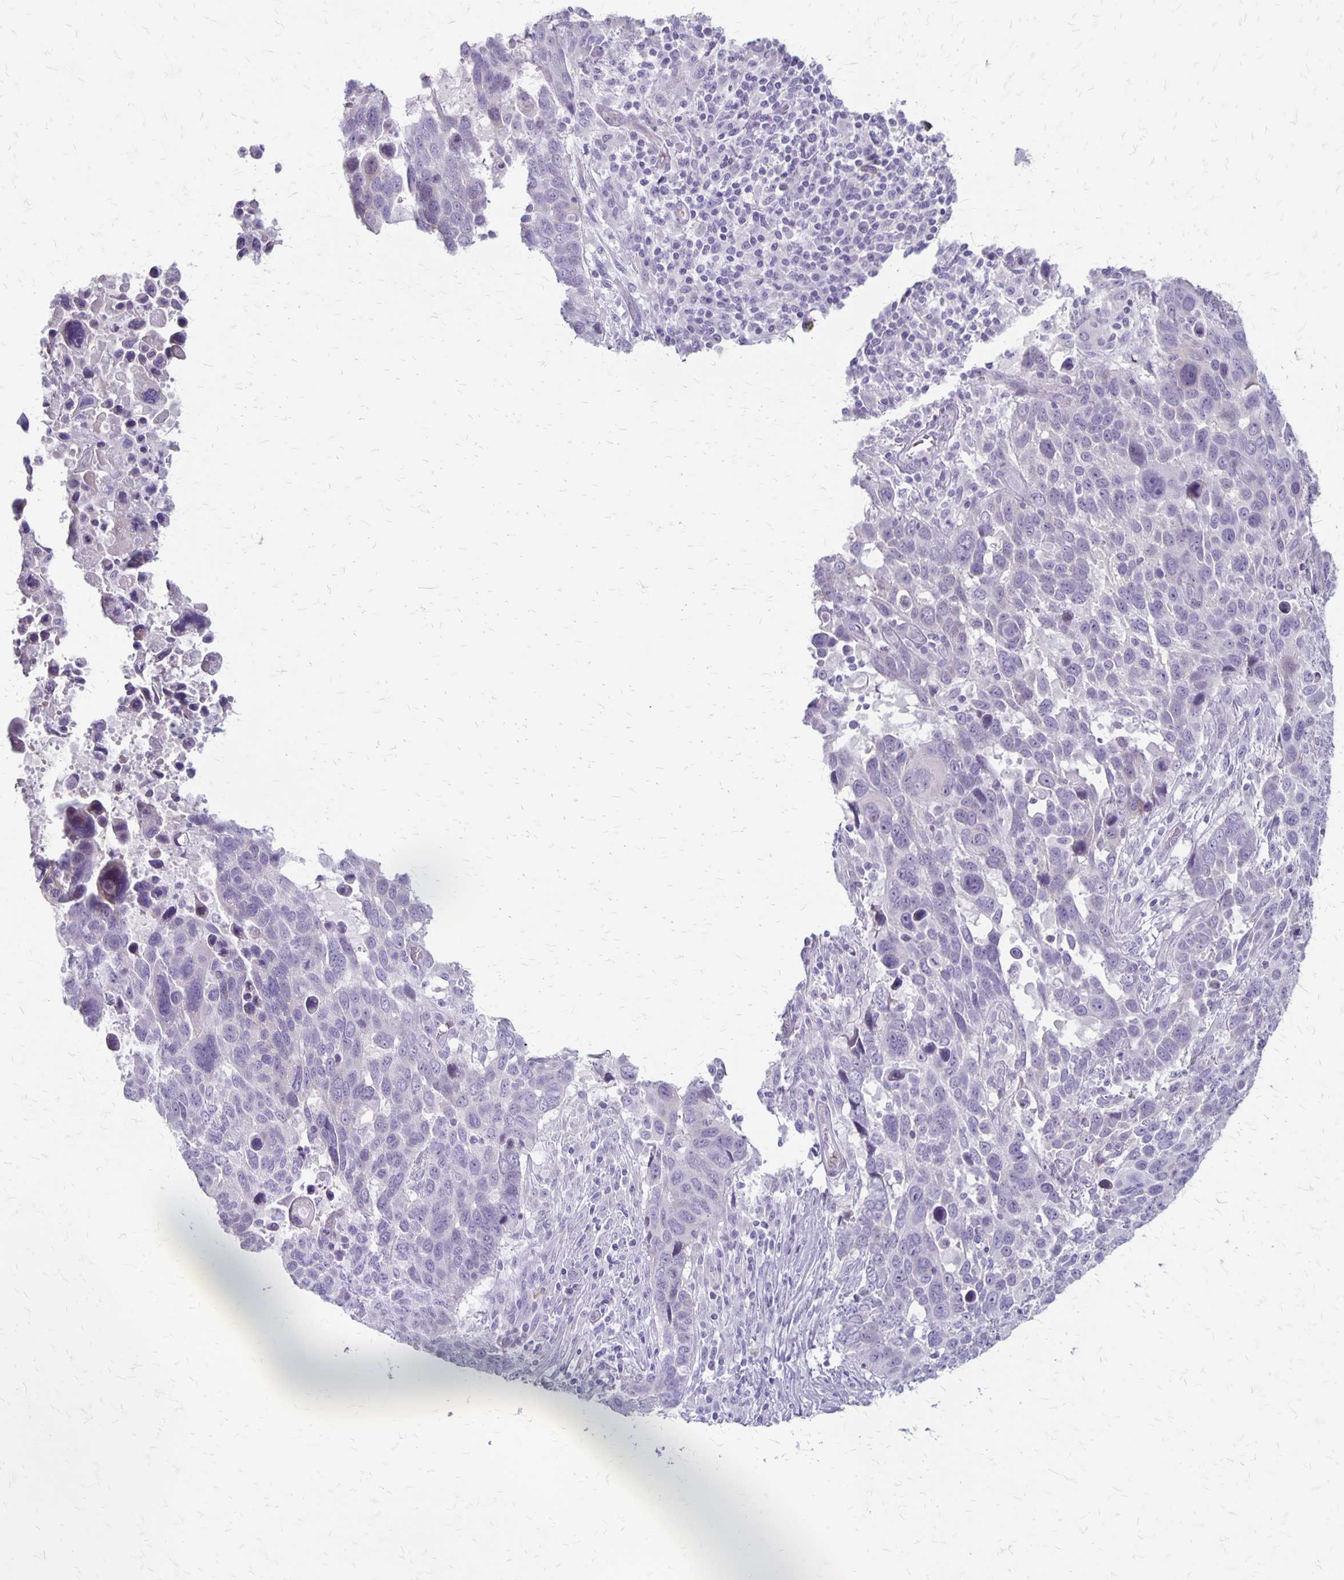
{"staining": {"intensity": "weak", "quantity": "<25%", "location": "cytoplasmic/membranous"}, "tissue": "lung cancer", "cell_type": "Tumor cells", "image_type": "cancer", "snomed": [{"axis": "morphology", "description": "Squamous cell carcinoma, NOS"}, {"axis": "topography", "description": "Lung"}], "caption": "This image is of lung cancer stained with IHC to label a protein in brown with the nuclei are counter-stained blue. There is no positivity in tumor cells.", "gene": "HOMER1", "patient": {"sex": "male", "age": 68}}